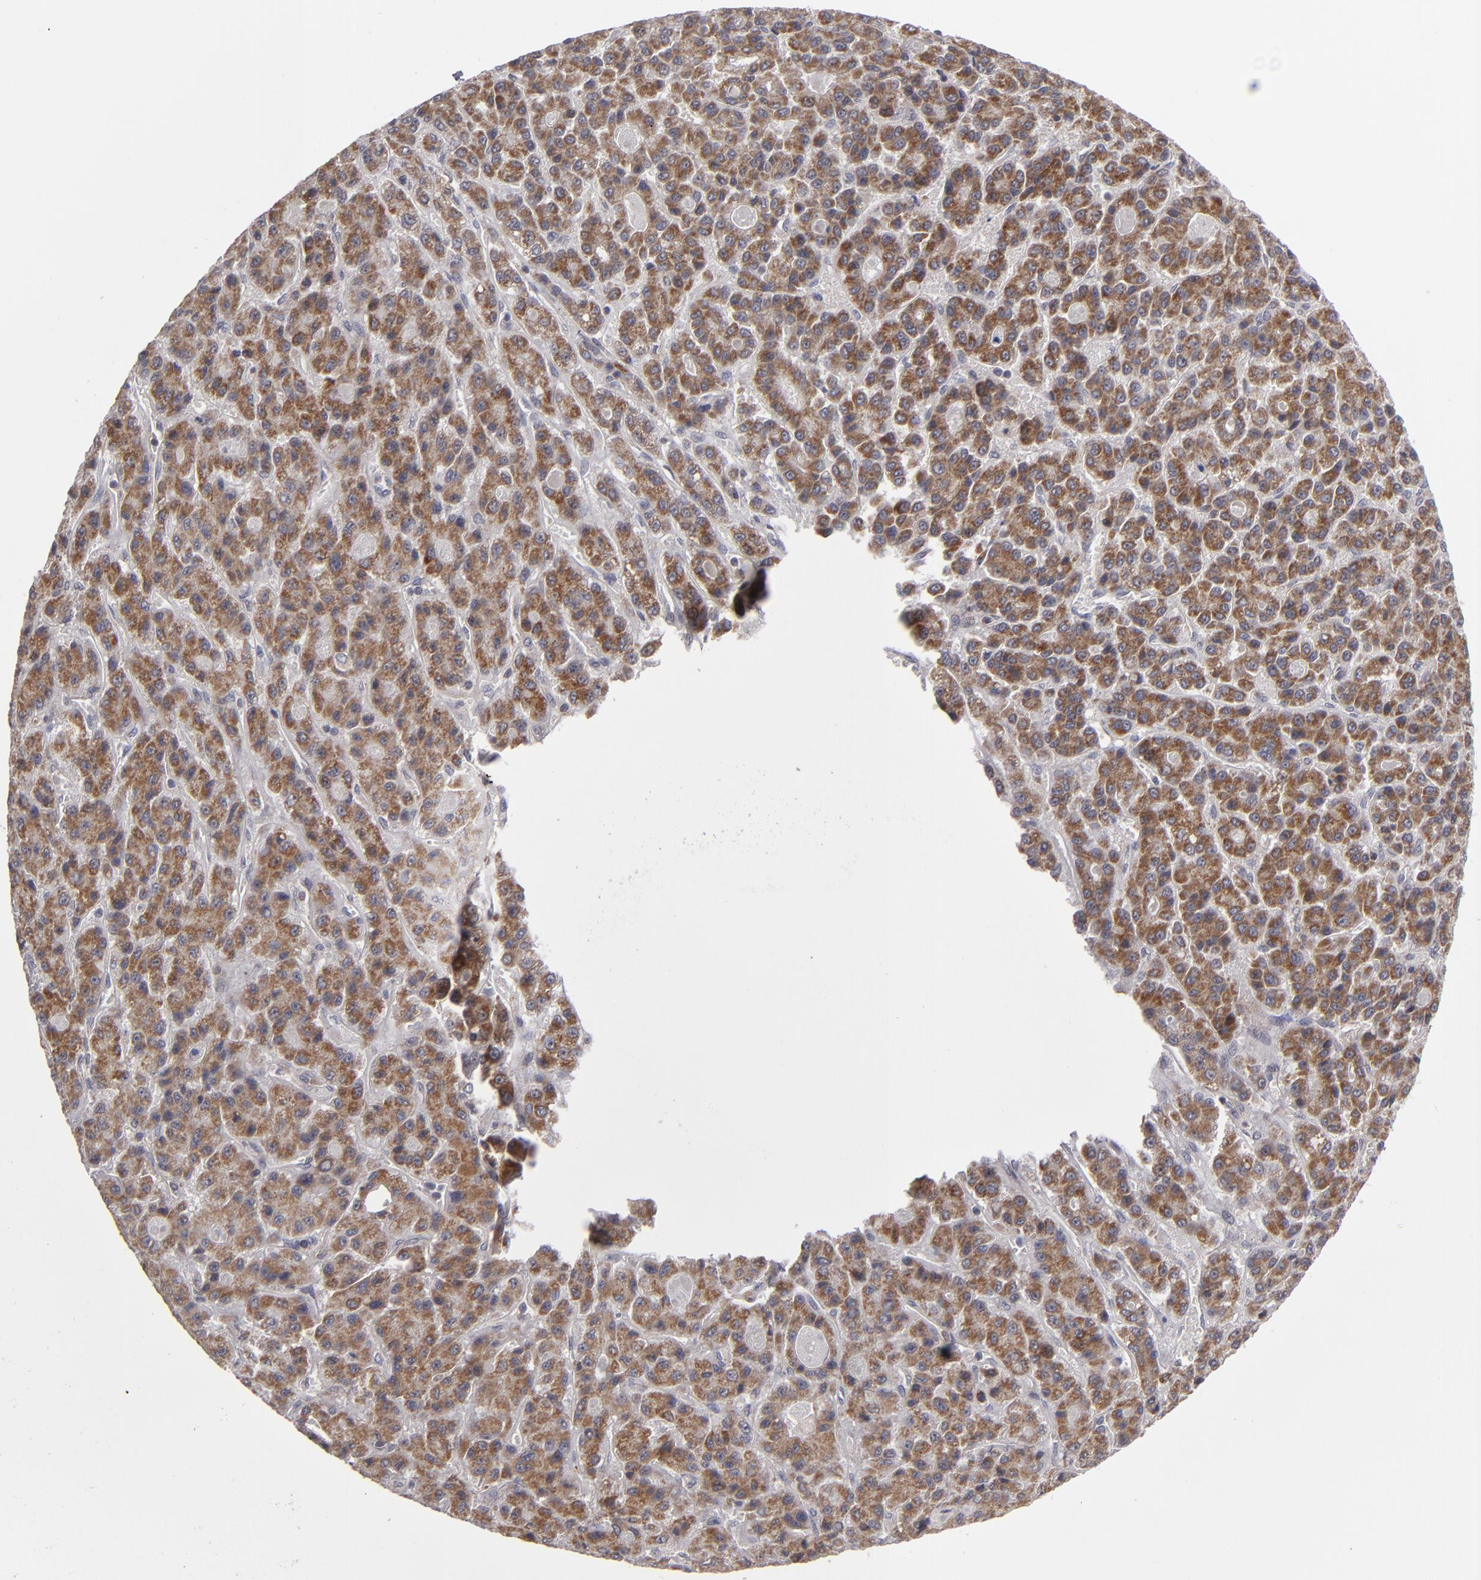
{"staining": {"intensity": "strong", "quantity": ">75%", "location": "cytoplasmic/membranous"}, "tissue": "liver cancer", "cell_type": "Tumor cells", "image_type": "cancer", "snomed": [{"axis": "morphology", "description": "Carcinoma, Hepatocellular, NOS"}, {"axis": "topography", "description": "Liver"}], "caption": "Liver cancer stained with IHC demonstrates strong cytoplasmic/membranous expression in approximately >75% of tumor cells. (brown staining indicates protein expression, while blue staining denotes nuclei).", "gene": "GLCCI1", "patient": {"sex": "male", "age": 70}}